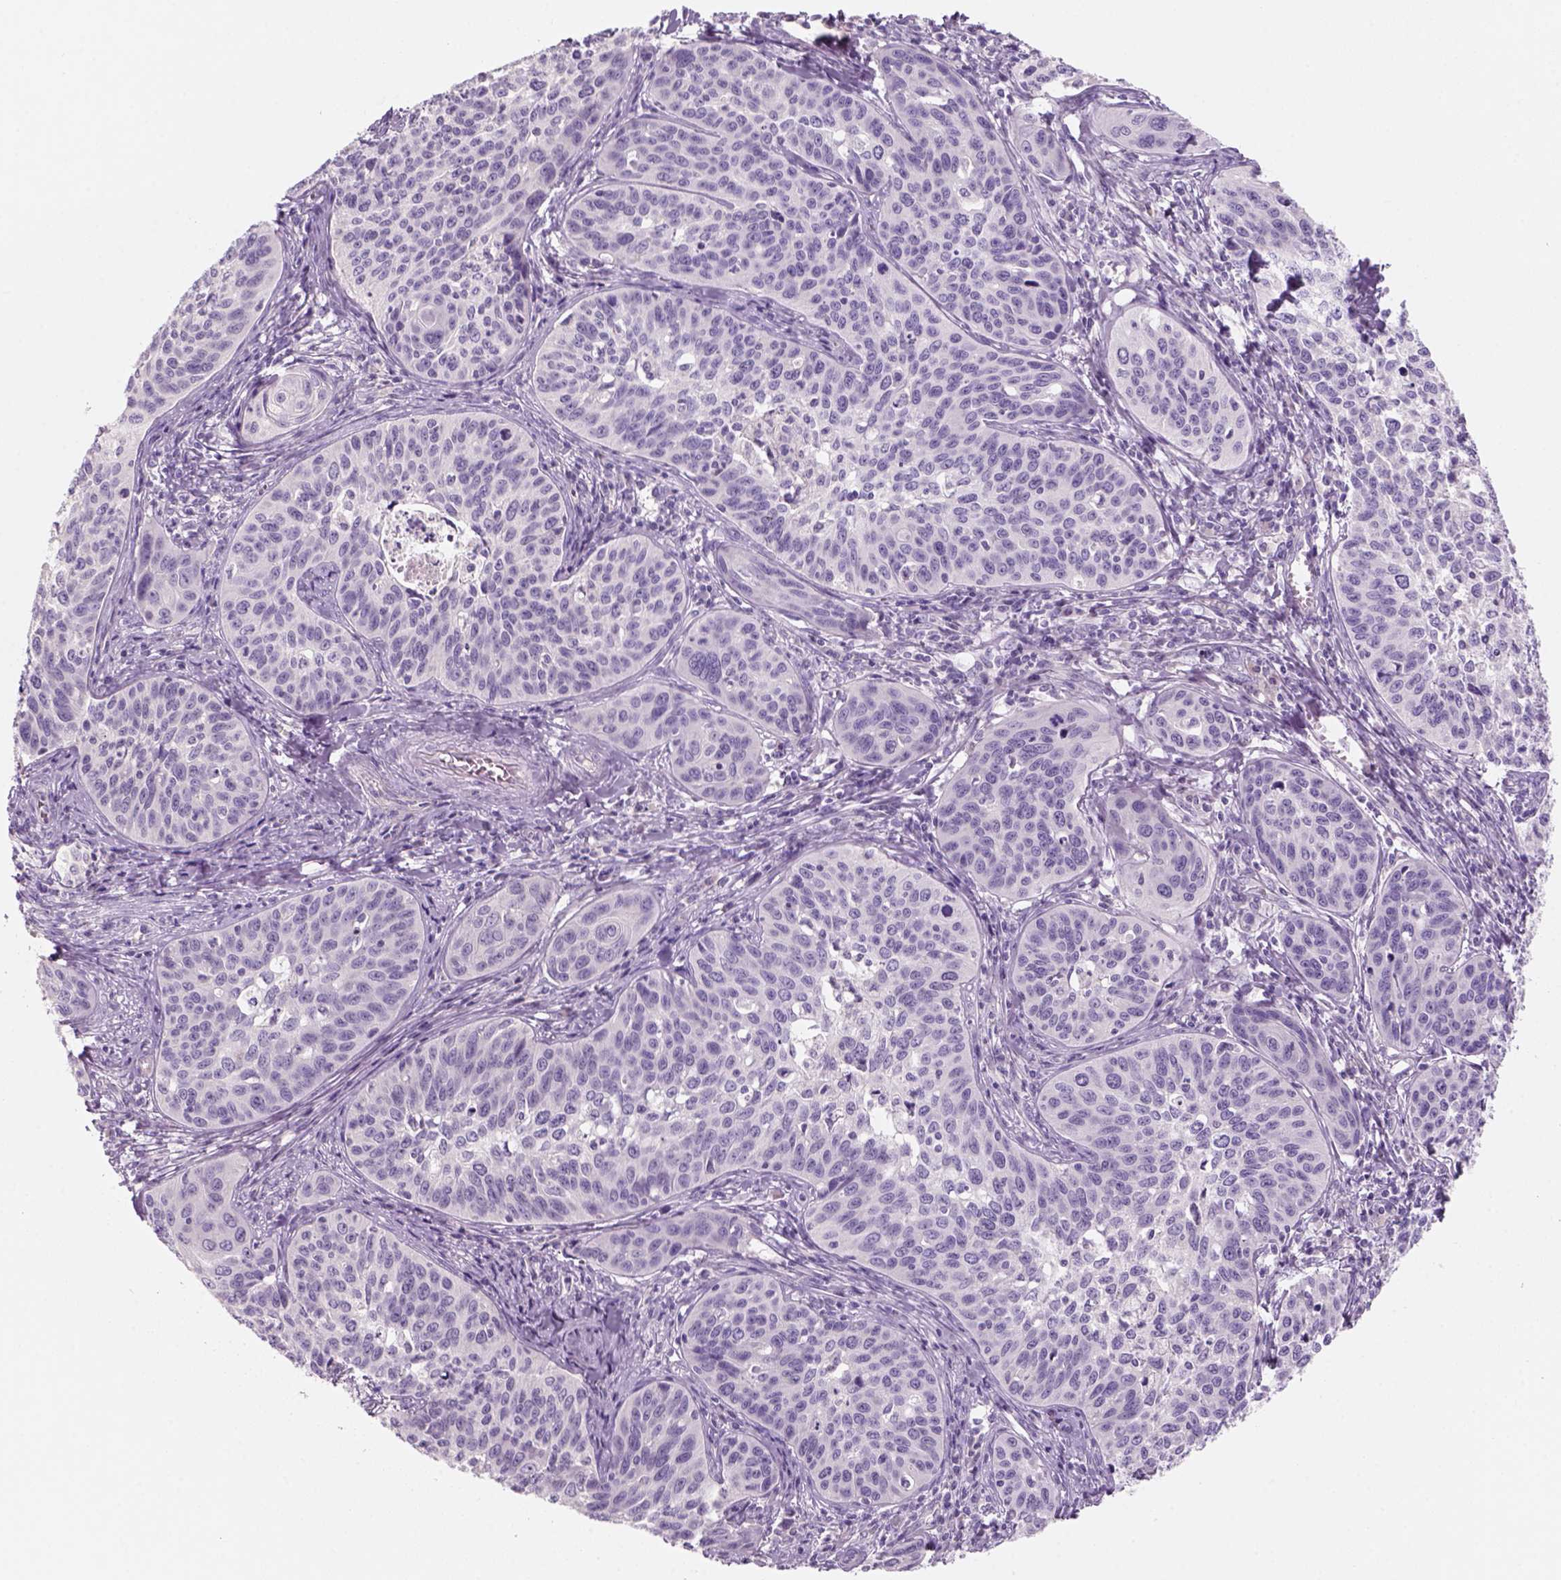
{"staining": {"intensity": "negative", "quantity": "none", "location": "none"}, "tissue": "cervical cancer", "cell_type": "Tumor cells", "image_type": "cancer", "snomed": [{"axis": "morphology", "description": "Squamous cell carcinoma, NOS"}, {"axis": "topography", "description": "Cervix"}], "caption": "Micrograph shows no protein positivity in tumor cells of squamous cell carcinoma (cervical) tissue. (Stains: DAB (3,3'-diaminobenzidine) immunohistochemistry (IHC) with hematoxylin counter stain, Microscopy: brightfield microscopy at high magnification).", "gene": "KRT25", "patient": {"sex": "female", "age": 31}}